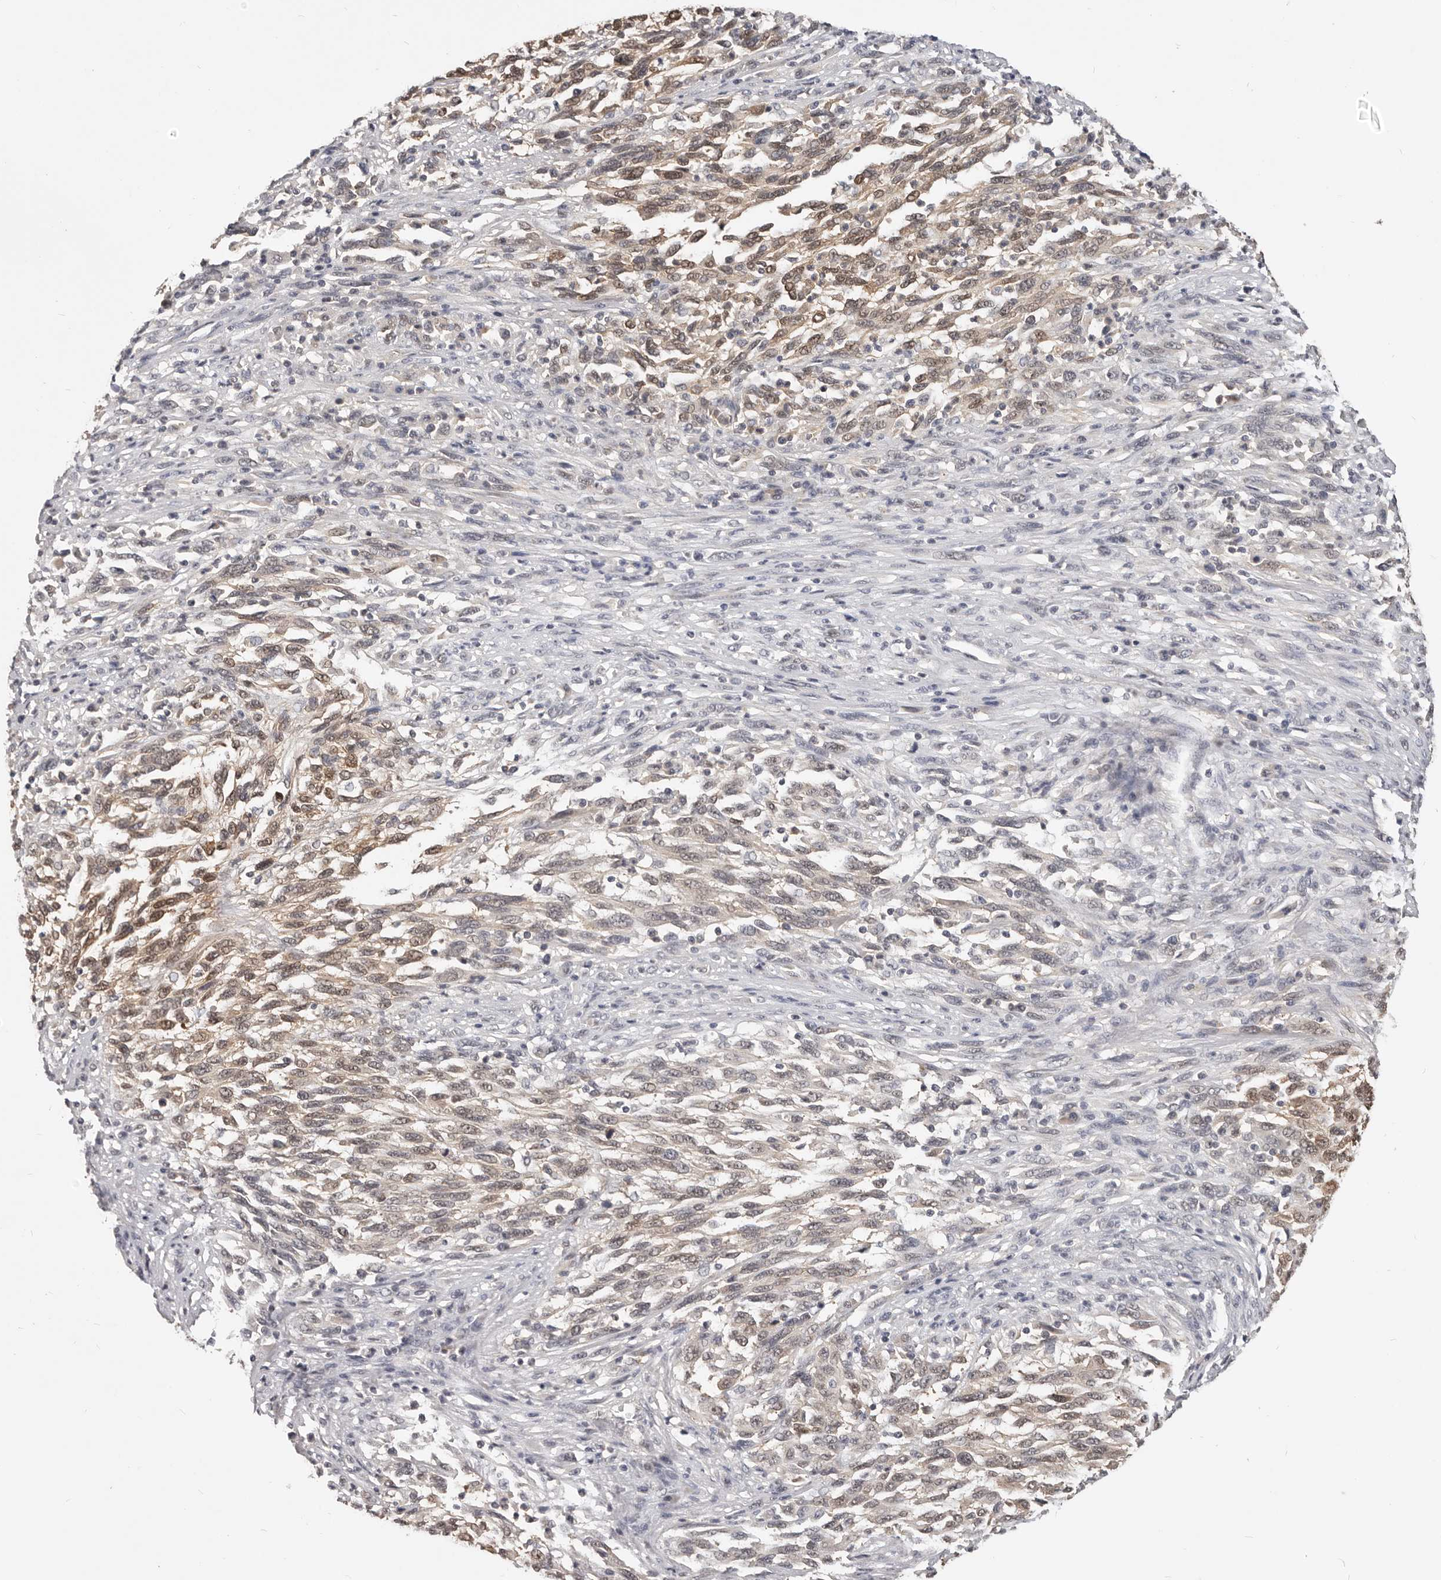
{"staining": {"intensity": "moderate", "quantity": ">75%", "location": "cytoplasmic/membranous,nuclear"}, "tissue": "melanoma", "cell_type": "Tumor cells", "image_type": "cancer", "snomed": [{"axis": "morphology", "description": "Malignant melanoma, Metastatic site"}, {"axis": "topography", "description": "Lymph node"}], "caption": "A micrograph showing moderate cytoplasmic/membranous and nuclear expression in approximately >75% of tumor cells in malignant melanoma (metastatic site), as visualized by brown immunohistochemical staining.", "gene": "TSPAN13", "patient": {"sex": "male", "age": 61}}